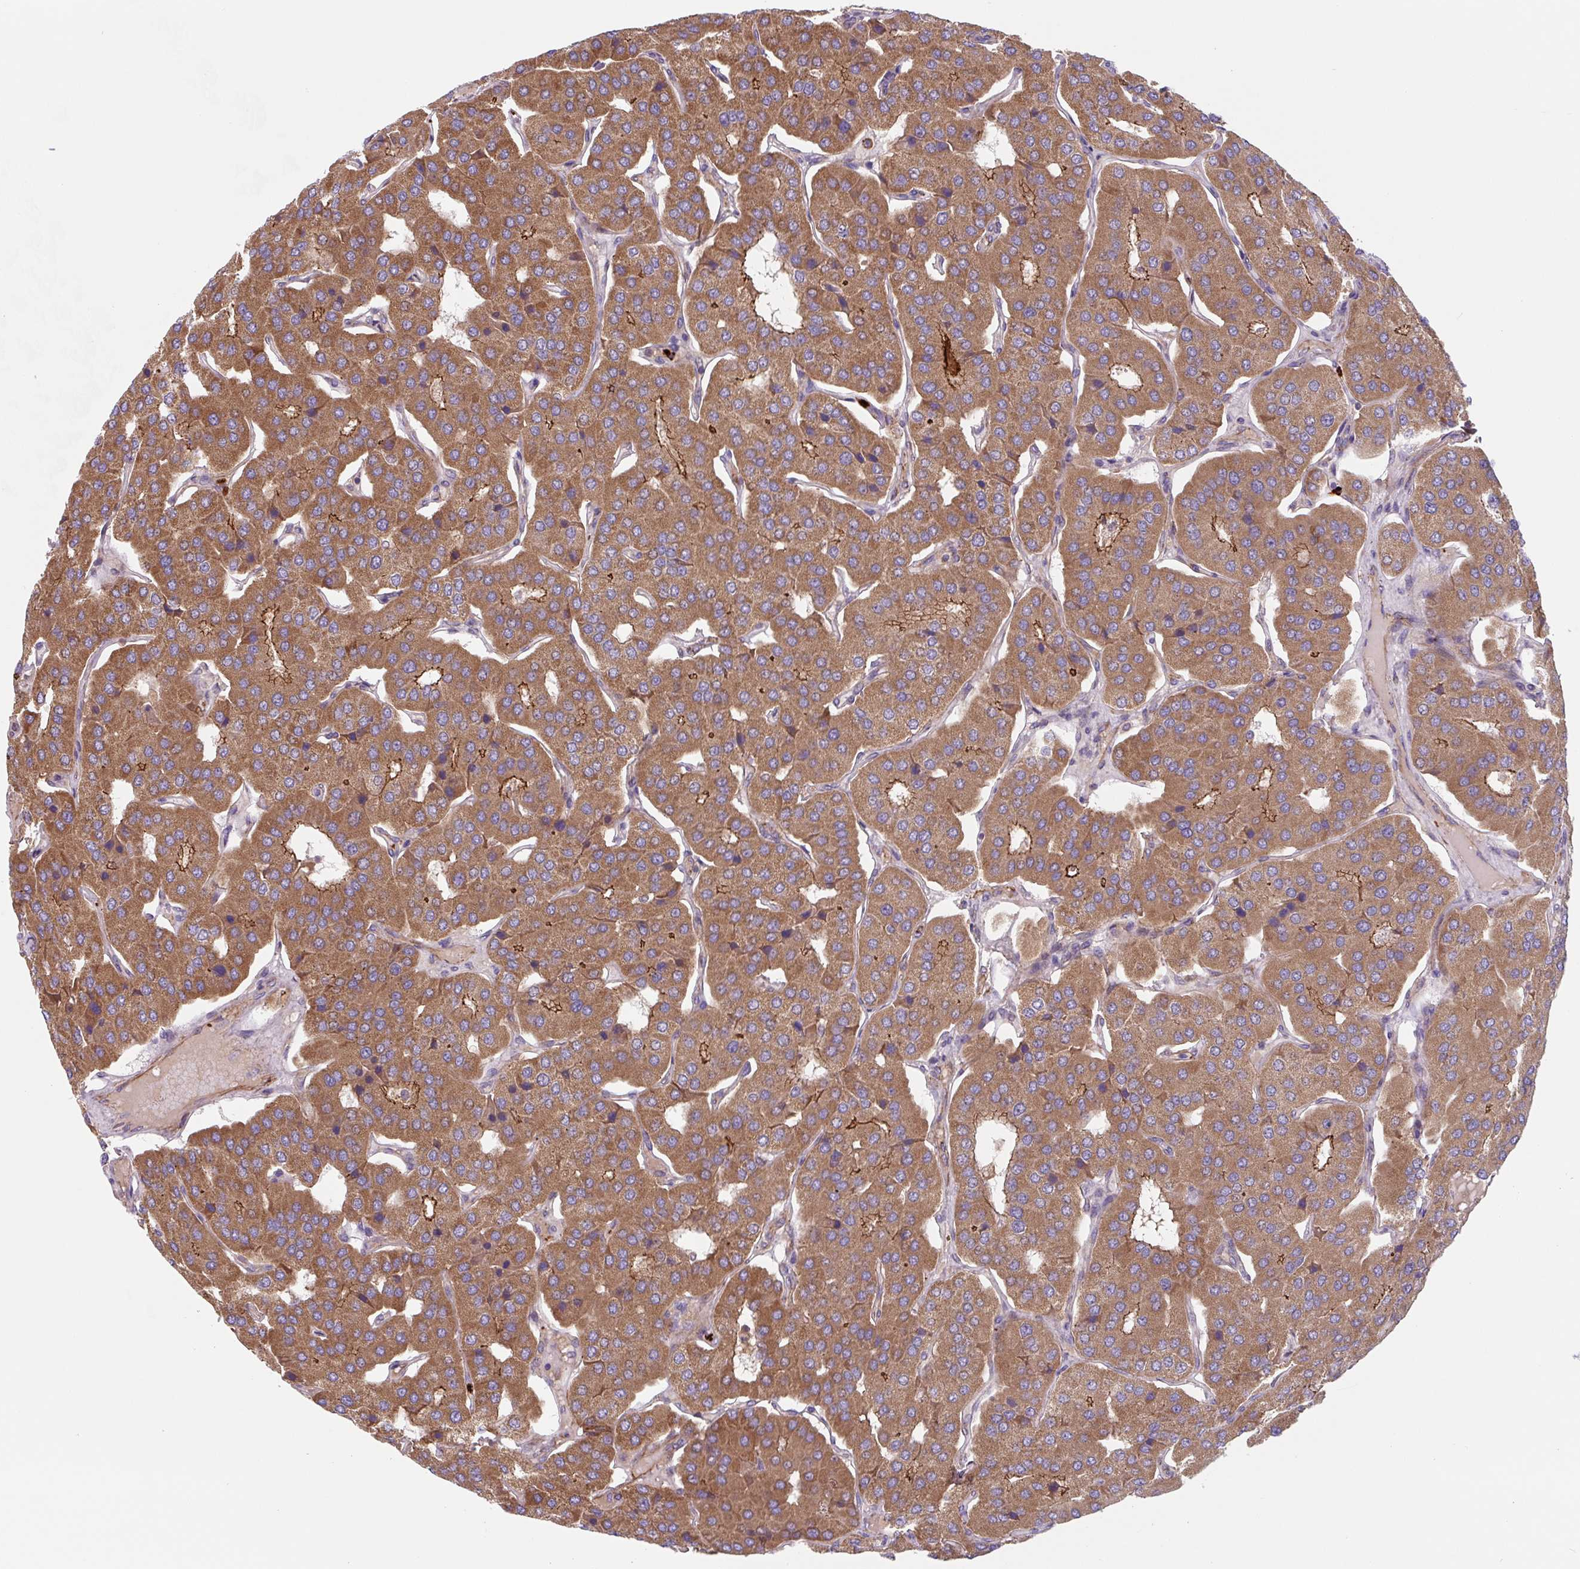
{"staining": {"intensity": "moderate", "quantity": ">75%", "location": "cytoplasmic/membranous"}, "tissue": "parathyroid gland", "cell_type": "Glandular cells", "image_type": "normal", "snomed": [{"axis": "morphology", "description": "Normal tissue, NOS"}, {"axis": "morphology", "description": "Adenoma, NOS"}, {"axis": "topography", "description": "Parathyroid gland"}], "caption": "High-power microscopy captured an immunohistochemistry micrograph of unremarkable parathyroid gland, revealing moderate cytoplasmic/membranous positivity in approximately >75% of glandular cells. Immunohistochemistry (ihc) stains the protein of interest in brown and the nuclei are stained blue.", "gene": "DHFR2", "patient": {"sex": "female", "age": 86}}